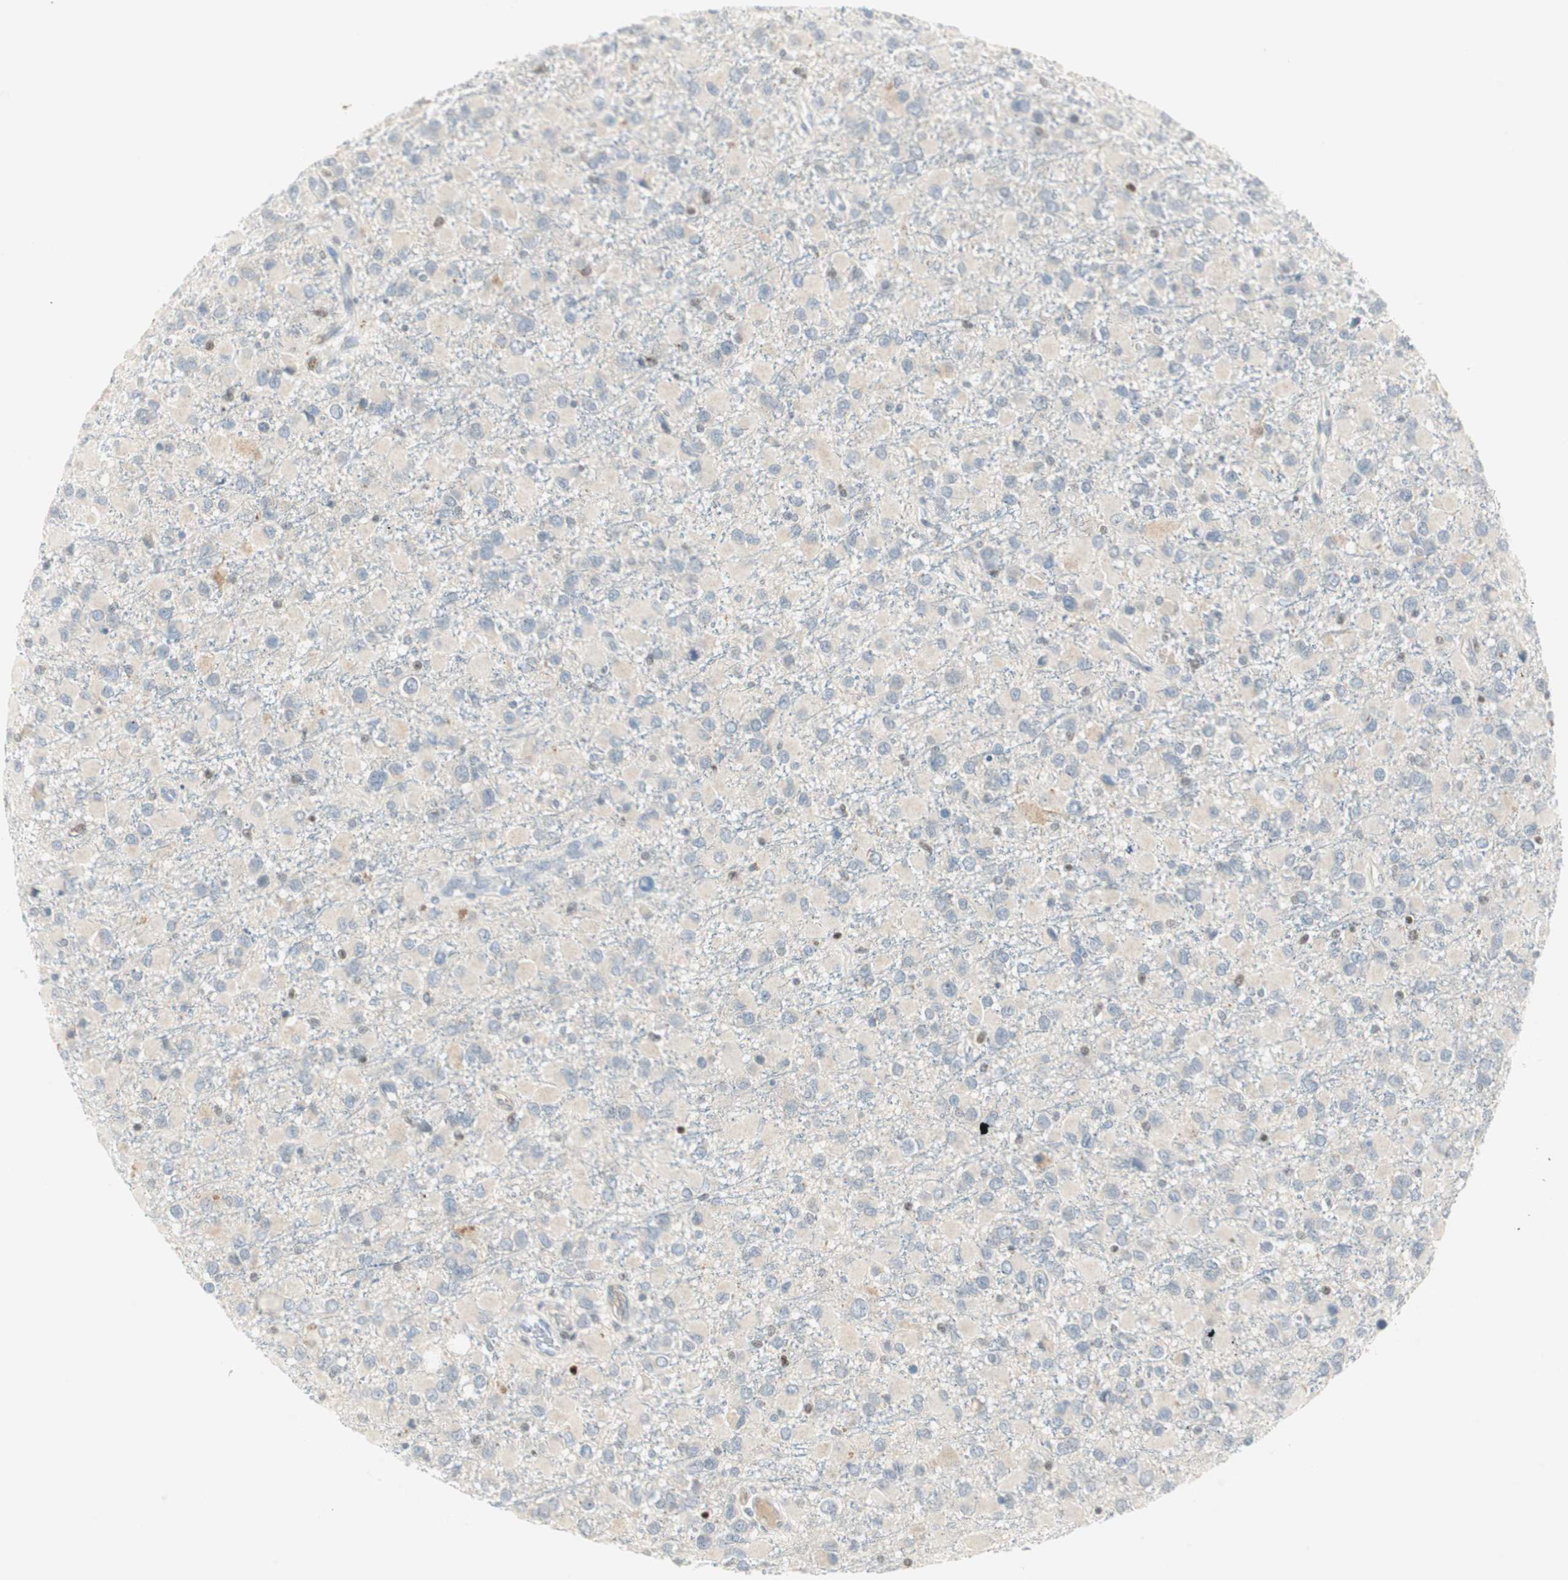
{"staining": {"intensity": "negative", "quantity": "none", "location": "none"}, "tissue": "glioma", "cell_type": "Tumor cells", "image_type": "cancer", "snomed": [{"axis": "morphology", "description": "Glioma, malignant, Low grade"}, {"axis": "topography", "description": "Brain"}], "caption": "DAB immunohistochemical staining of human malignant low-grade glioma shows no significant staining in tumor cells.", "gene": "RUNX2", "patient": {"sex": "male", "age": 42}}